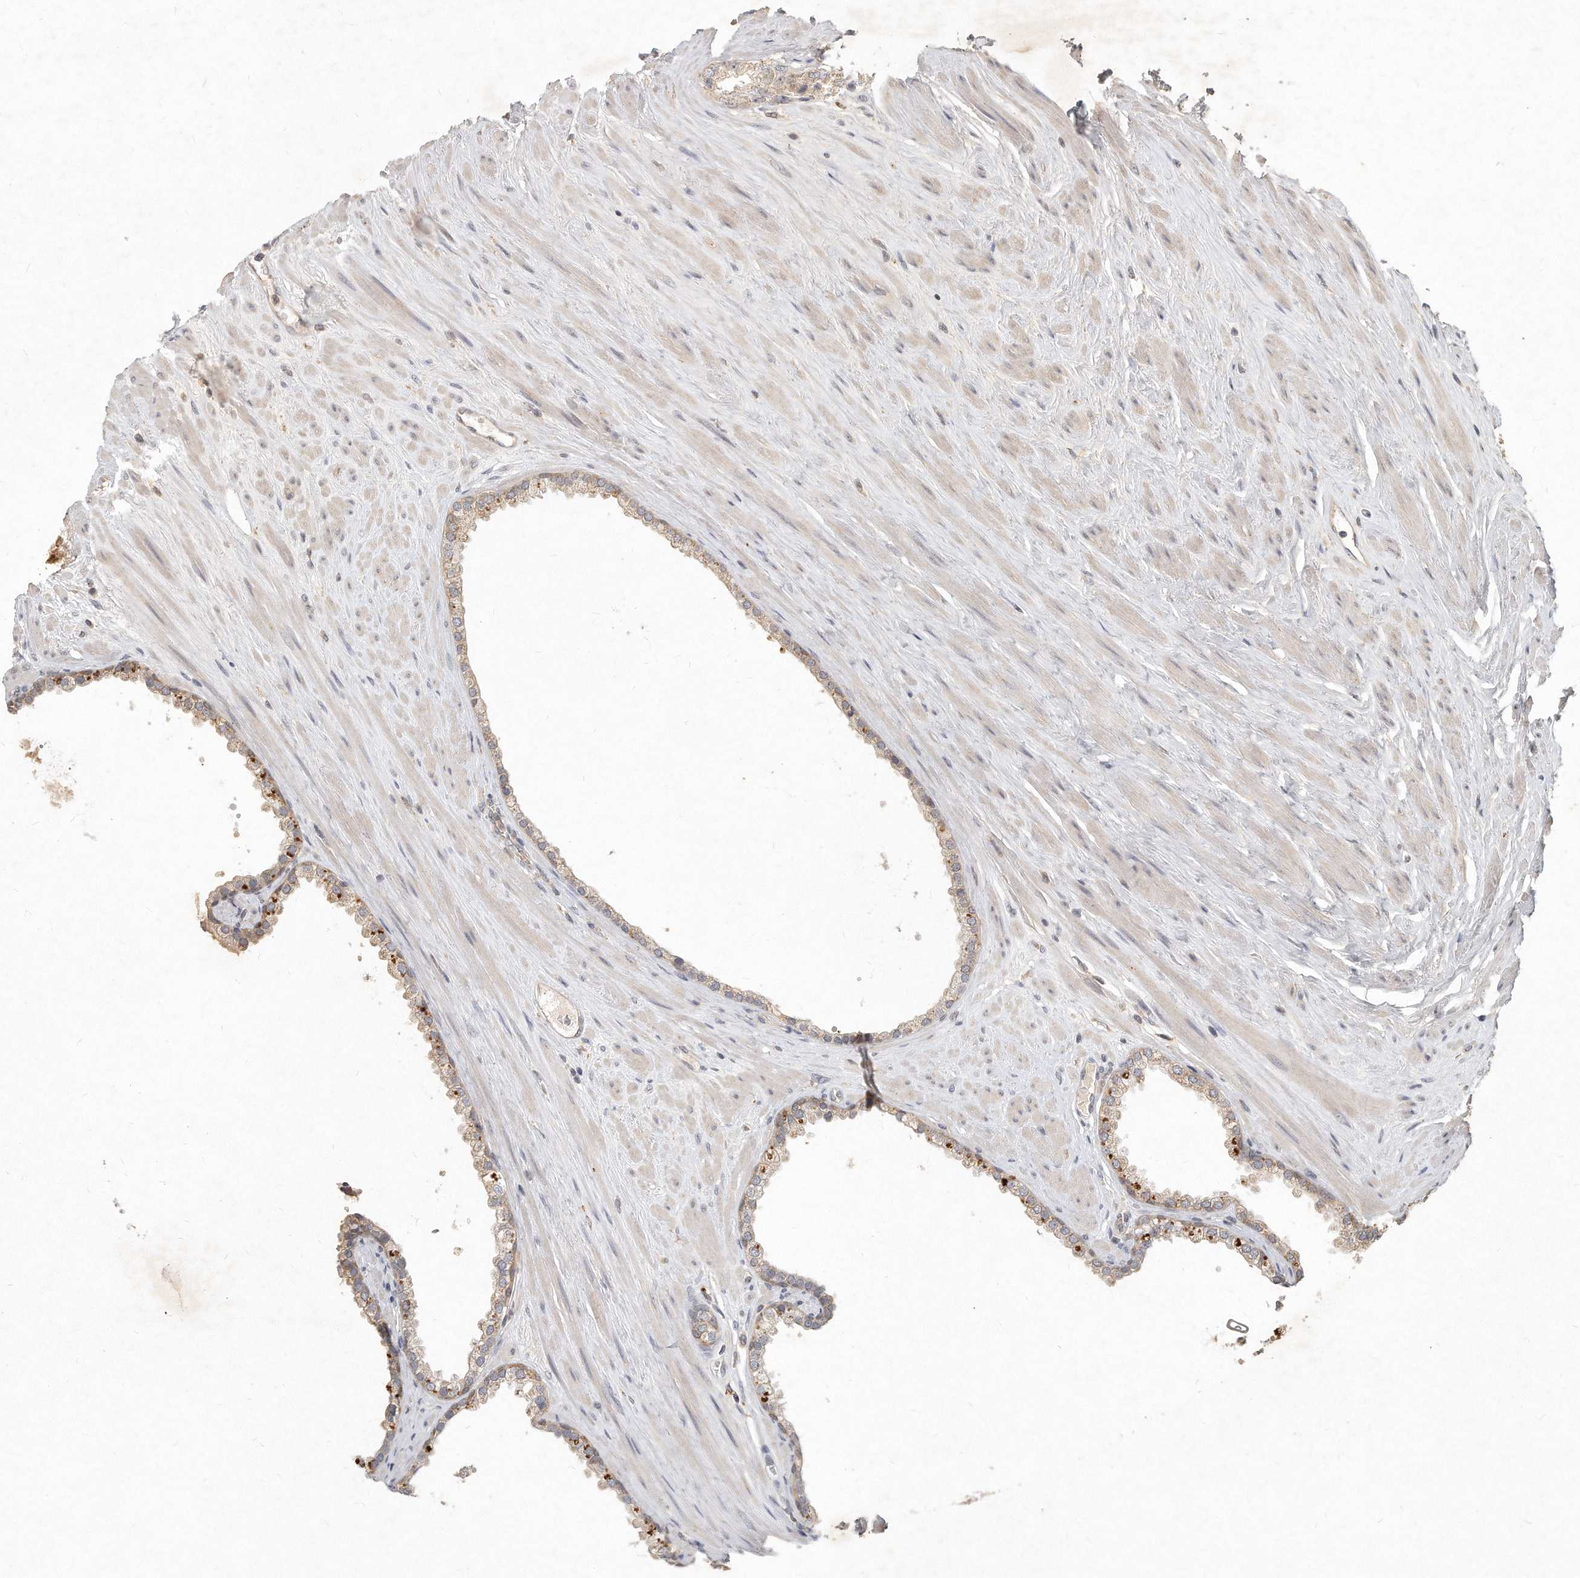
{"staining": {"intensity": "weak", "quantity": ">75%", "location": "cytoplasmic/membranous"}, "tissue": "prostate cancer", "cell_type": "Tumor cells", "image_type": "cancer", "snomed": [{"axis": "morphology", "description": "Adenocarcinoma, Low grade"}, {"axis": "topography", "description": "Prostate"}], "caption": "Protein expression analysis of prostate cancer (adenocarcinoma (low-grade)) reveals weak cytoplasmic/membranous staining in approximately >75% of tumor cells.", "gene": "LGALS8", "patient": {"sex": "male", "age": 62}}